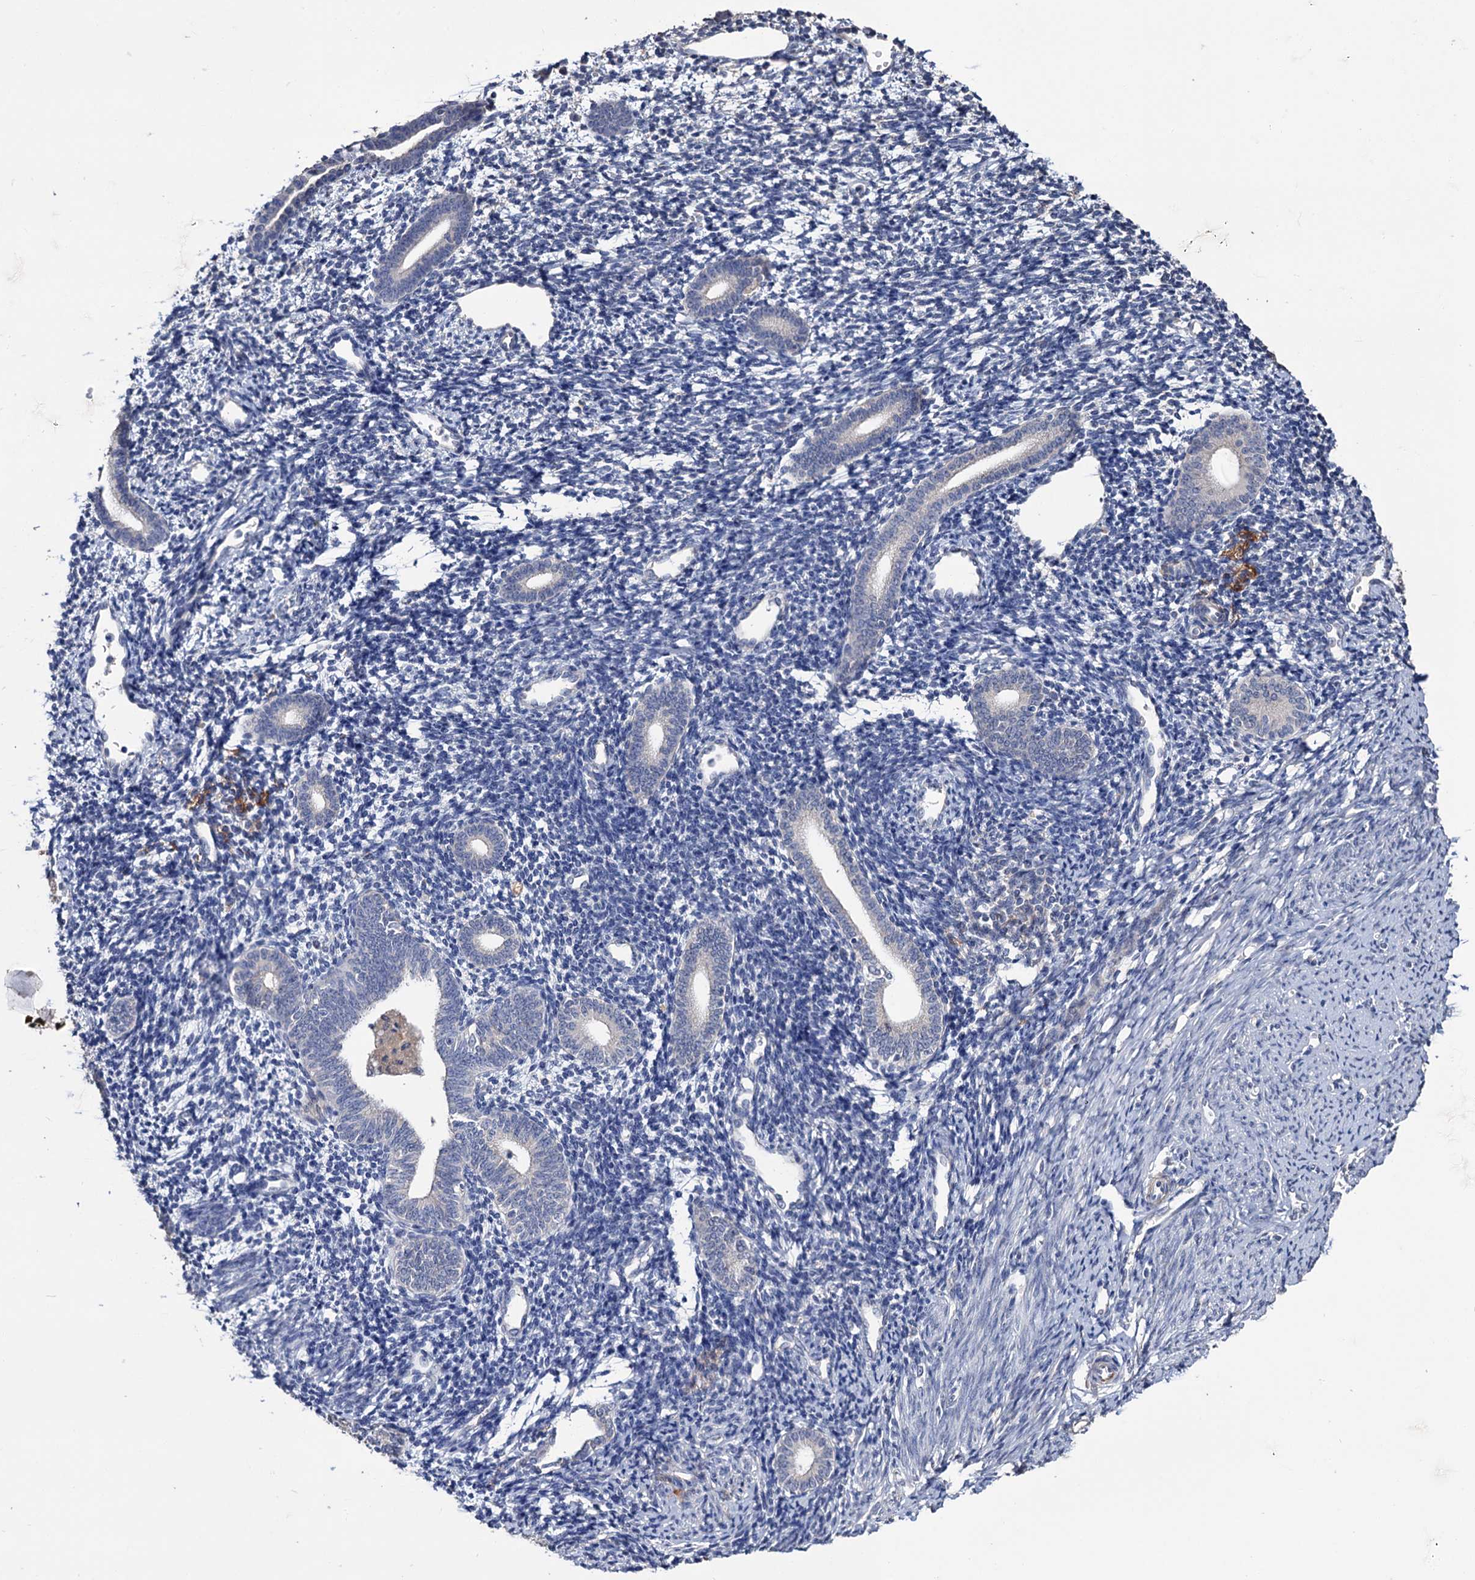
{"staining": {"intensity": "negative", "quantity": "none", "location": "none"}, "tissue": "endometrium", "cell_type": "Cells in endometrial stroma", "image_type": "normal", "snomed": [{"axis": "morphology", "description": "Normal tissue, NOS"}, {"axis": "topography", "description": "Endometrium"}], "caption": "IHC of normal endometrium exhibits no positivity in cells in endometrial stroma.", "gene": "EPB41L5", "patient": {"sex": "female", "age": 56}}